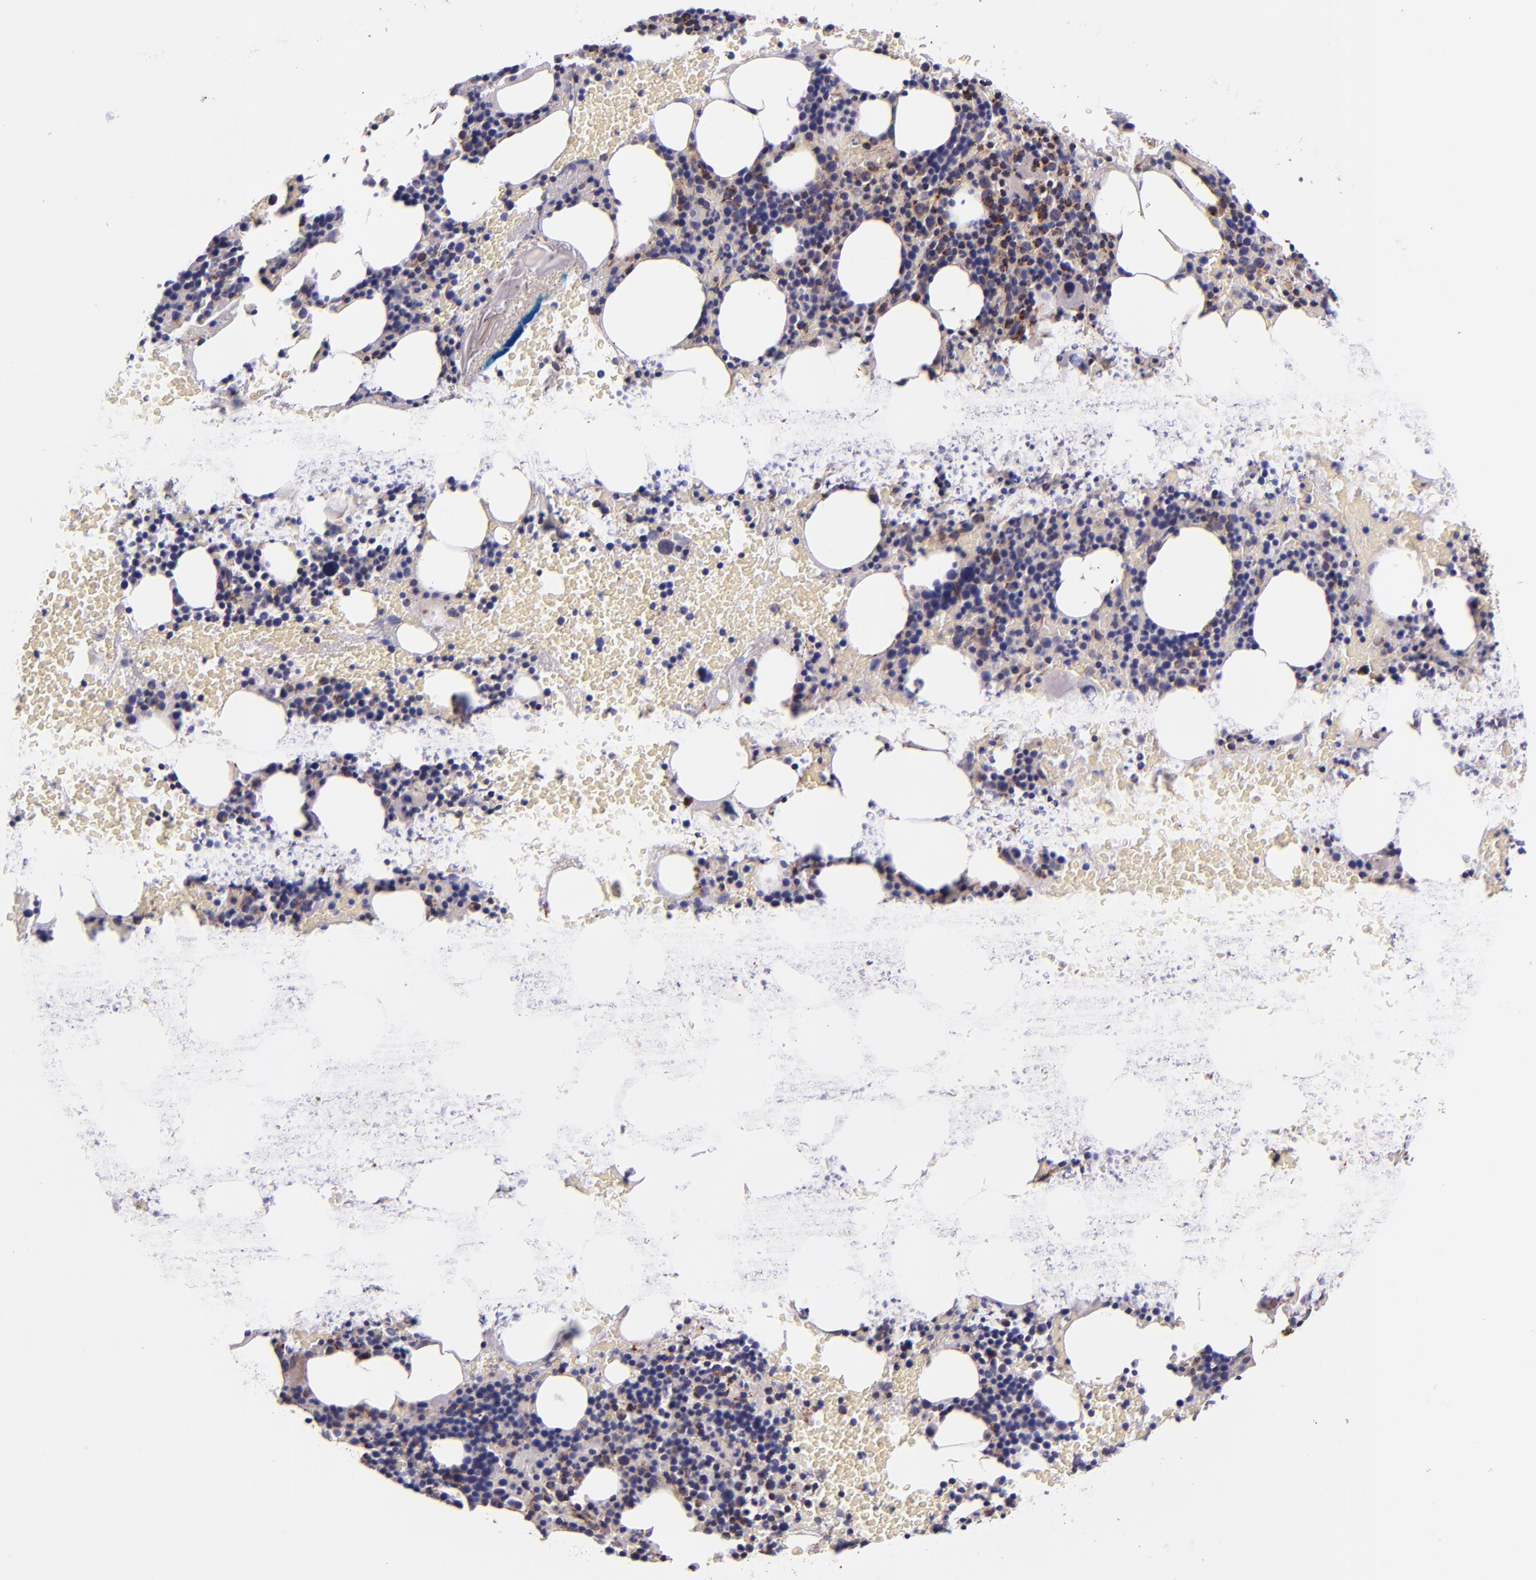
{"staining": {"intensity": "moderate", "quantity": "<25%", "location": "cytoplasmic/membranous"}, "tissue": "bone marrow", "cell_type": "Hematopoietic cells", "image_type": "normal", "snomed": [{"axis": "morphology", "description": "Normal tissue, NOS"}, {"axis": "topography", "description": "Bone marrow"}], "caption": "Protein expression analysis of benign human bone marrow reveals moderate cytoplasmic/membranous staining in about <25% of hematopoietic cells. Using DAB (brown) and hematoxylin (blue) stains, captured at high magnification using brightfield microscopy.", "gene": "IDH3G", "patient": {"sex": "male", "age": 86}}